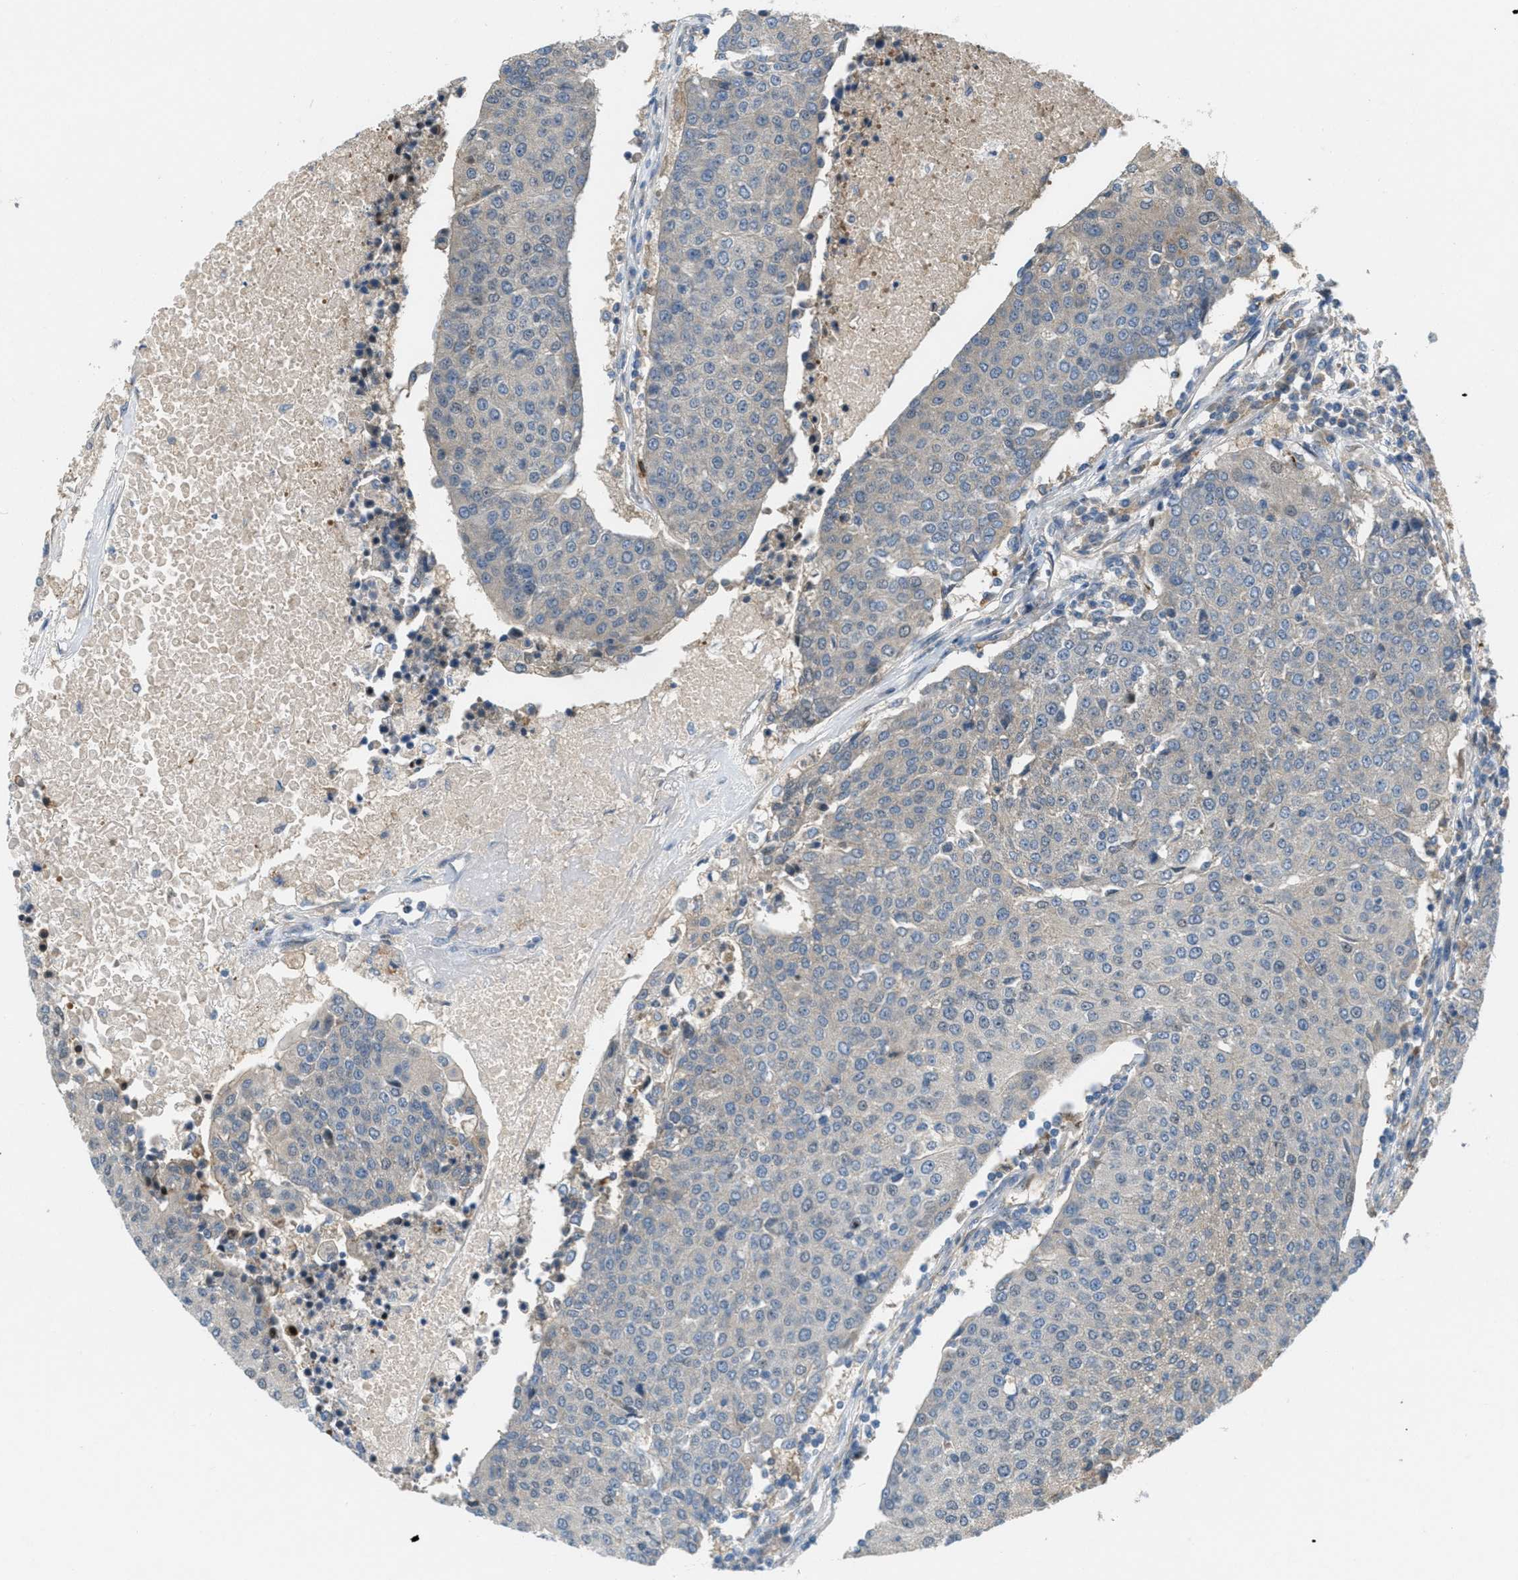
{"staining": {"intensity": "weak", "quantity": "<25%", "location": "cytoplasmic/membranous"}, "tissue": "urothelial cancer", "cell_type": "Tumor cells", "image_type": "cancer", "snomed": [{"axis": "morphology", "description": "Urothelial carcinoma, High grade"}, {"axis": "topography", "description": "Urinary bladder"}], "caption": "High power microscopy micrograph of an immunohistochemistry (IHC) photomicrograph of urothelial cancer, revealing no significant expression in tumor cells.", "gene": "ADCY6", "patient": {"sex": "female", "age": 85}}